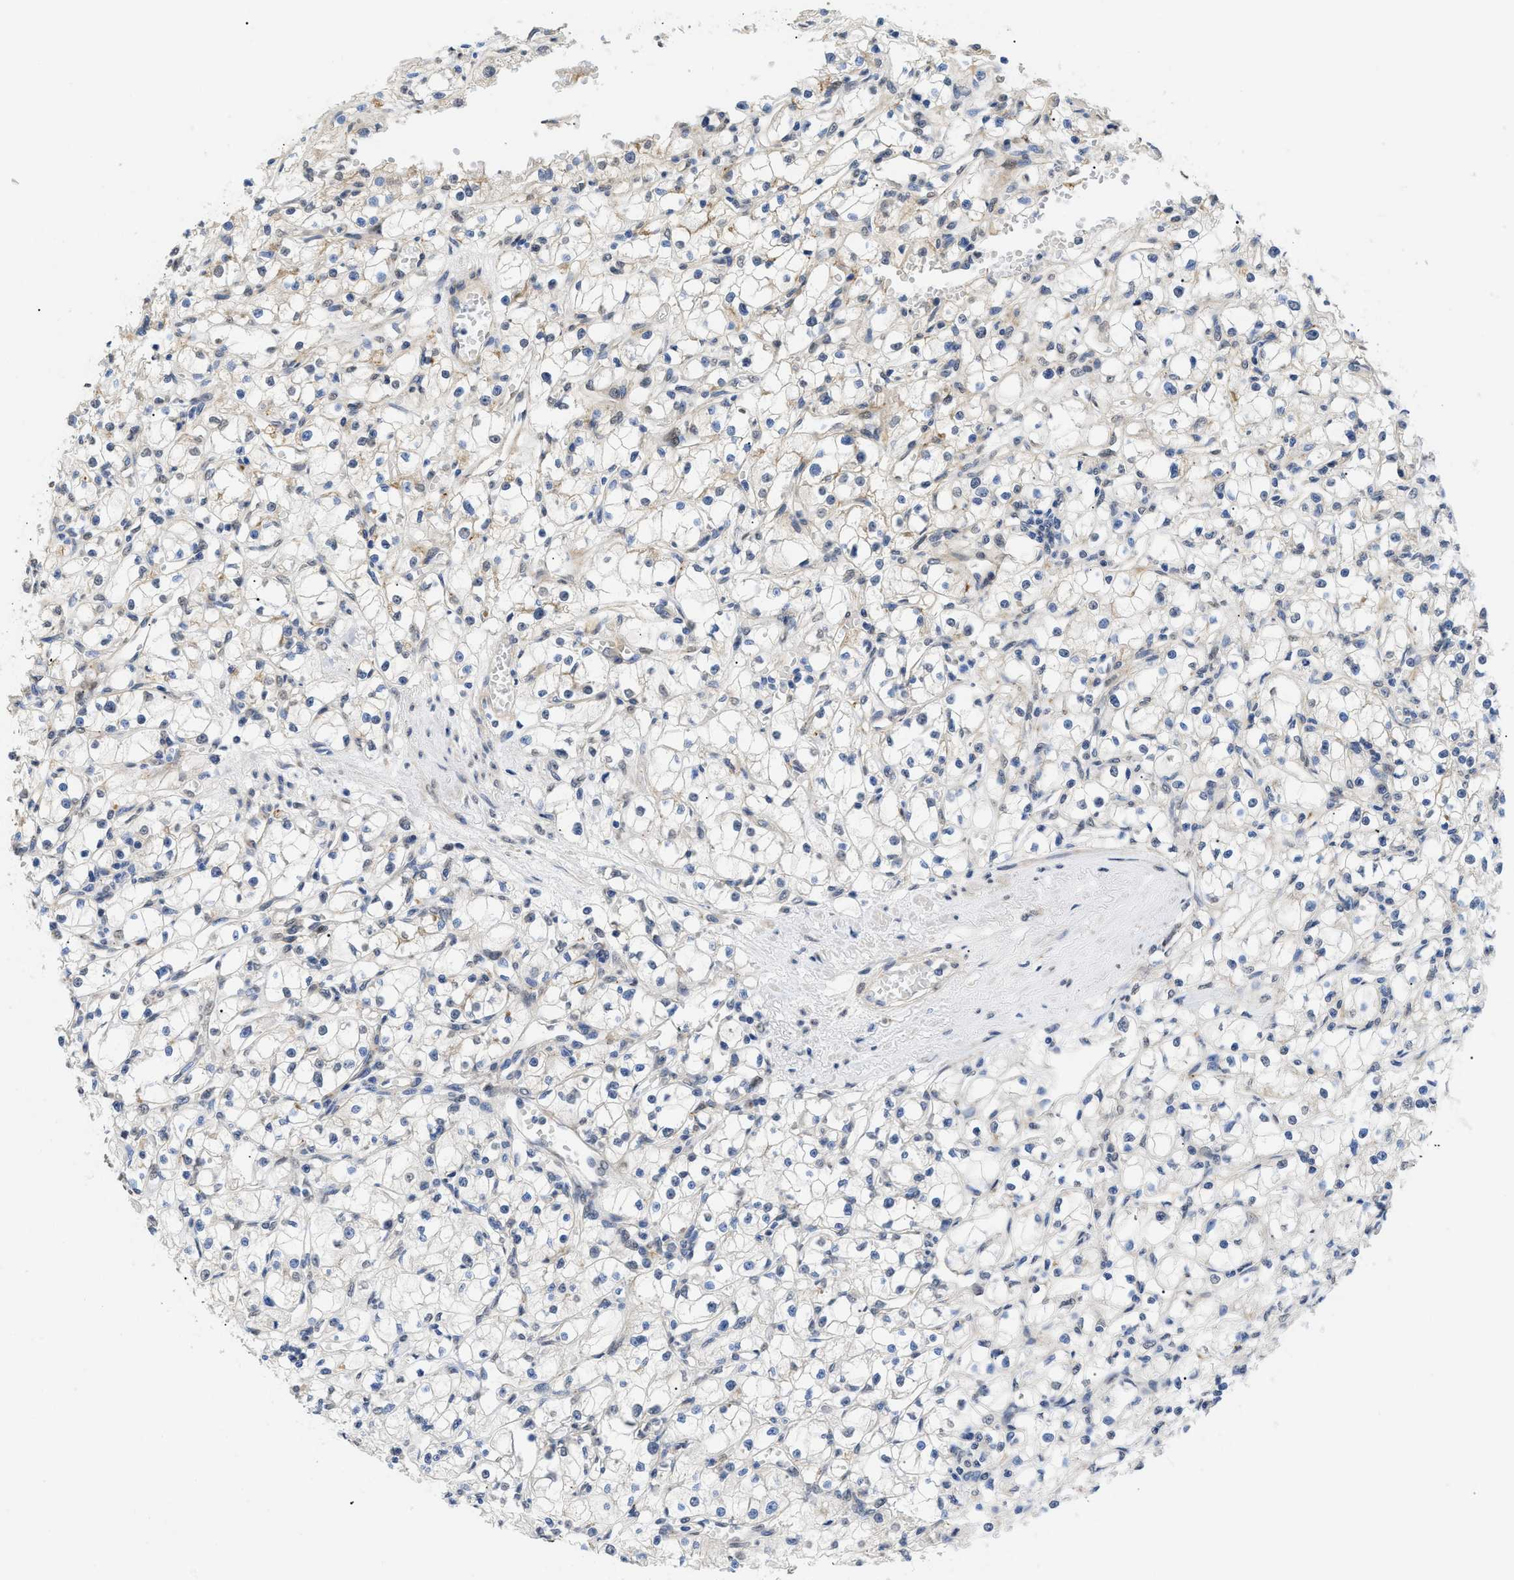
{"staining": {"intensity": "negative", "quantity": "none", "location": "none"}, "tissue": "renal cancer", "cell_type": "Tumor cells", "image_type": "cancer", "snomed": [{"axis": "morphology", "description": "Adenocarcinoma, NOS"}, {"axis": "topography", "description": "Kidney"}], "caption": "High magnification brightfield microscopy of renal cancer (adenocarcinoma) stained with DAB (brown) and counterstained with hematoxylin (blue): tumor cells show no significant positivity. (DAB immunohistochemistry visualized using brightfield microscopy, high magnification).", "gene": "SFXN5", "patient": {"sex": "male", "age": 56}}